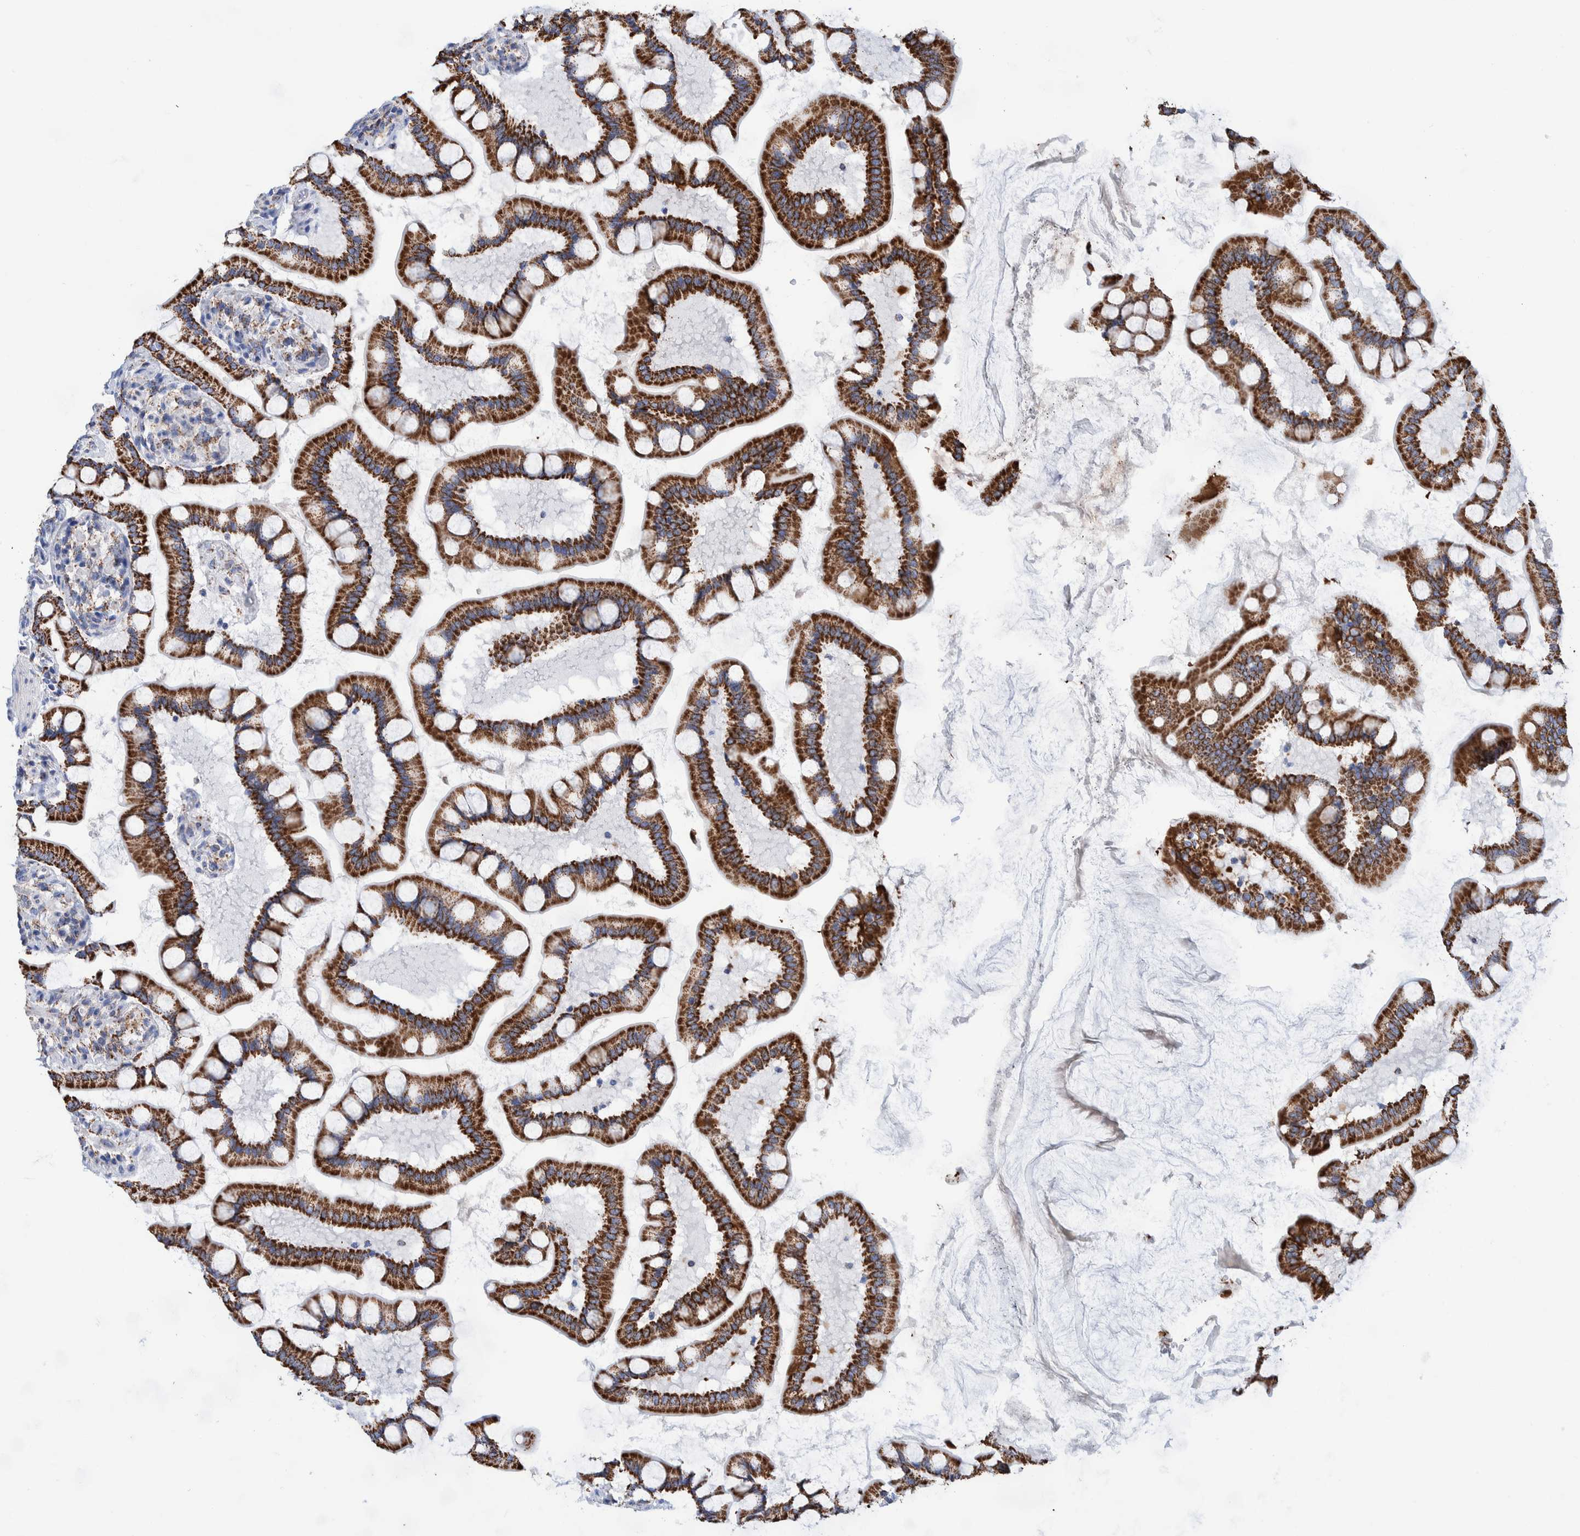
{"staining": {"intensity": "strong", "quantity": ">75%", "location": "cytoplasmic/membranous"}, "tissue": "small intestine", "cell_type": "Glandular cells", "image_type": "normal", "snomed": [{"axis": "morphology", "description": "Normal tissue, NOS"}, {"axis": "topography", "description": "Small intestine"}], "caption": "This histopathology image shows IHC staining of normal small intestine, with high strong cytoplasmic/membranous staining in approximately >75% of glandular cells.", "gene": "DECR1", "patient": {"sex": "male", "age": 41}}